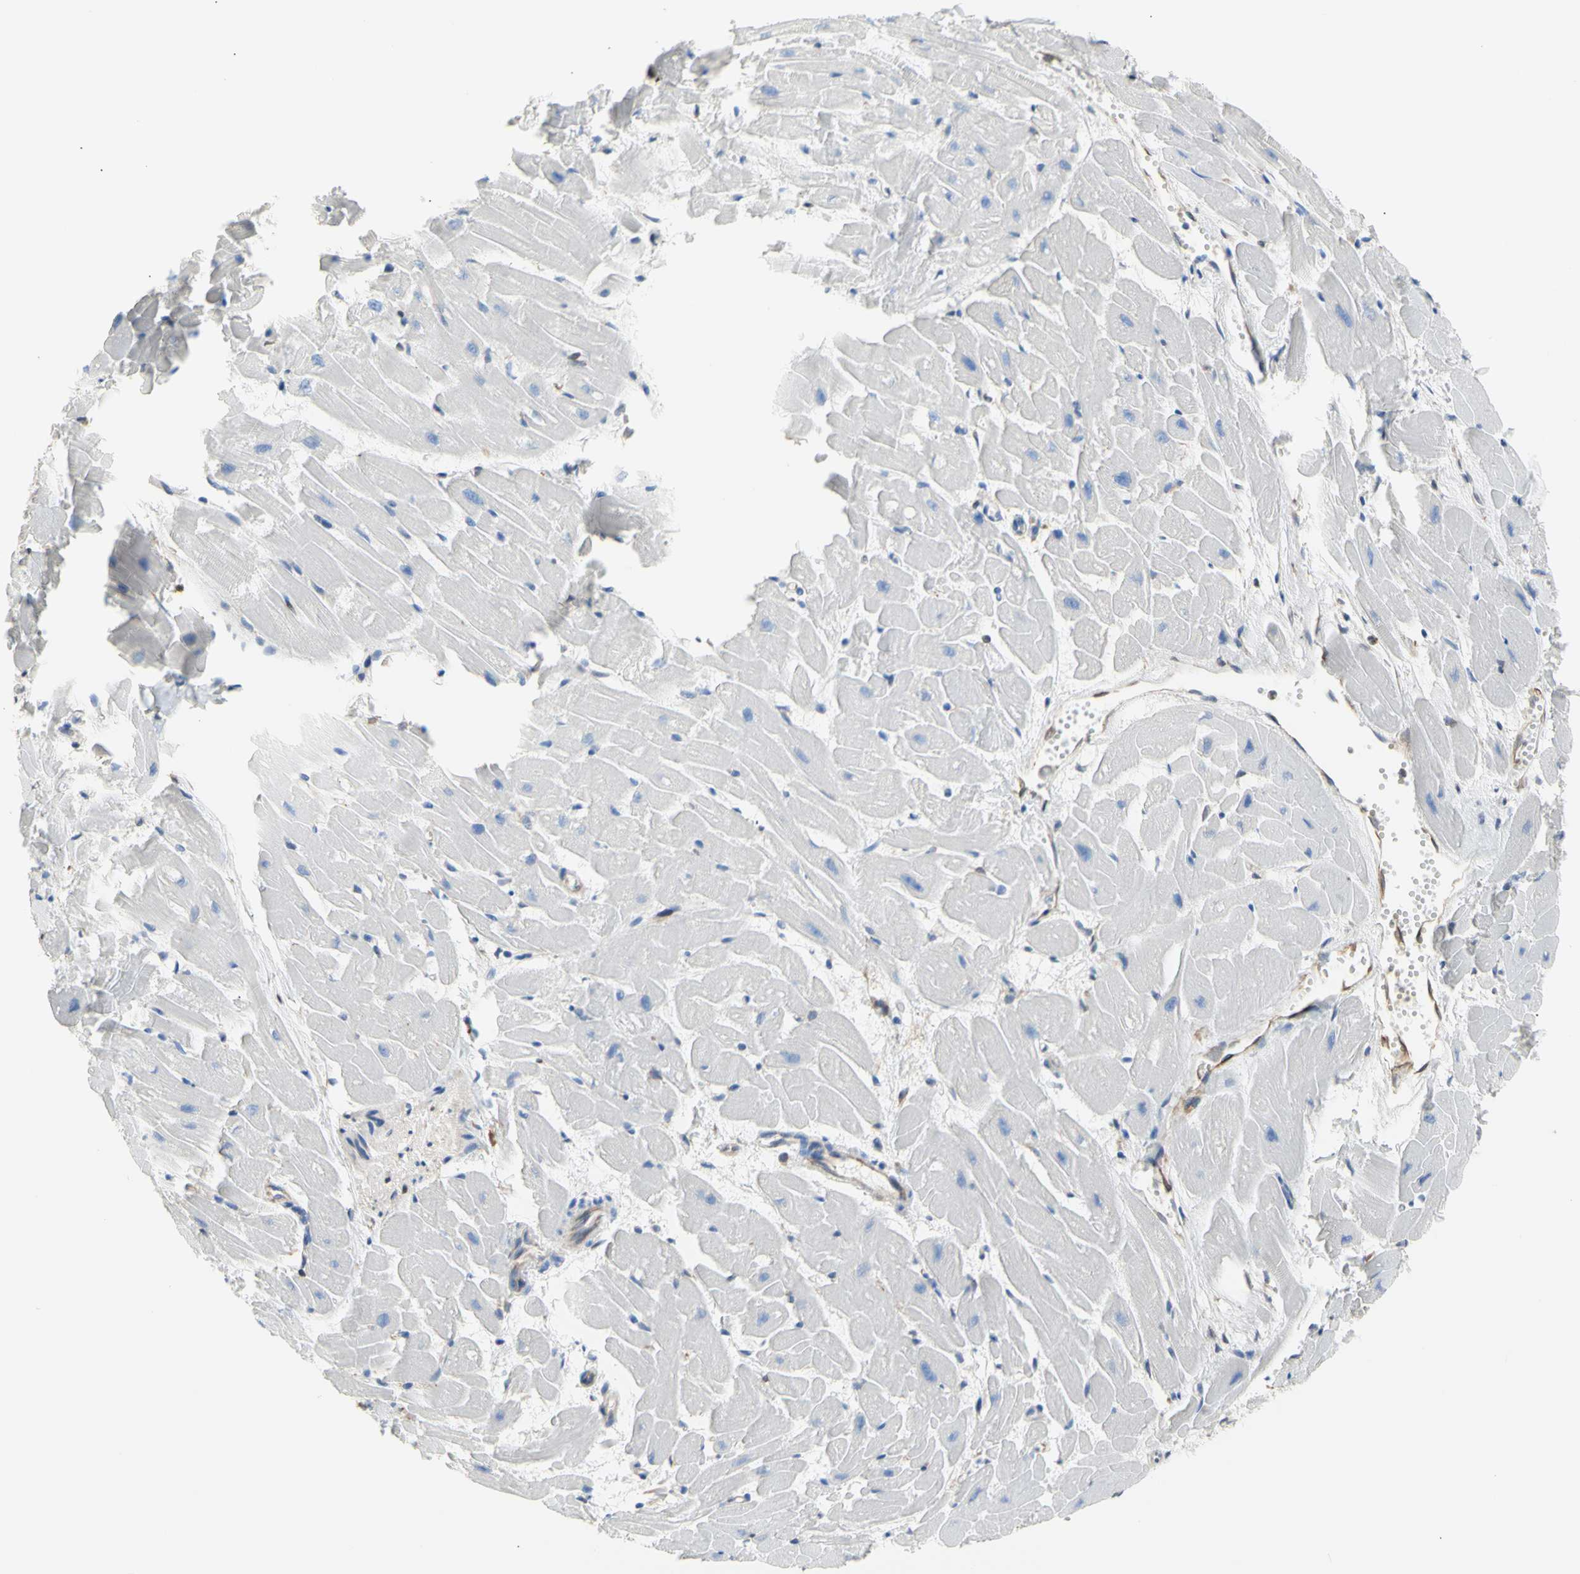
{"staining": {"intensity": "negative", "quantity": "none", "location": "none"}, "tissue": "heart muscle", "cell_type": "Cardiomyocytes", "image_type": "normal", "snomed": [{"axis": "morphology", "description": "Normal tissue, NOS"}, {"axis": "topography", "description": "Heart"}], "caption": "Immunohistochemical staining of normal heart muscle displays no significant positivity in cardiomyocytes.", "gene": "ERLIN1", "patient": {"sex": "female", "age": 19}}